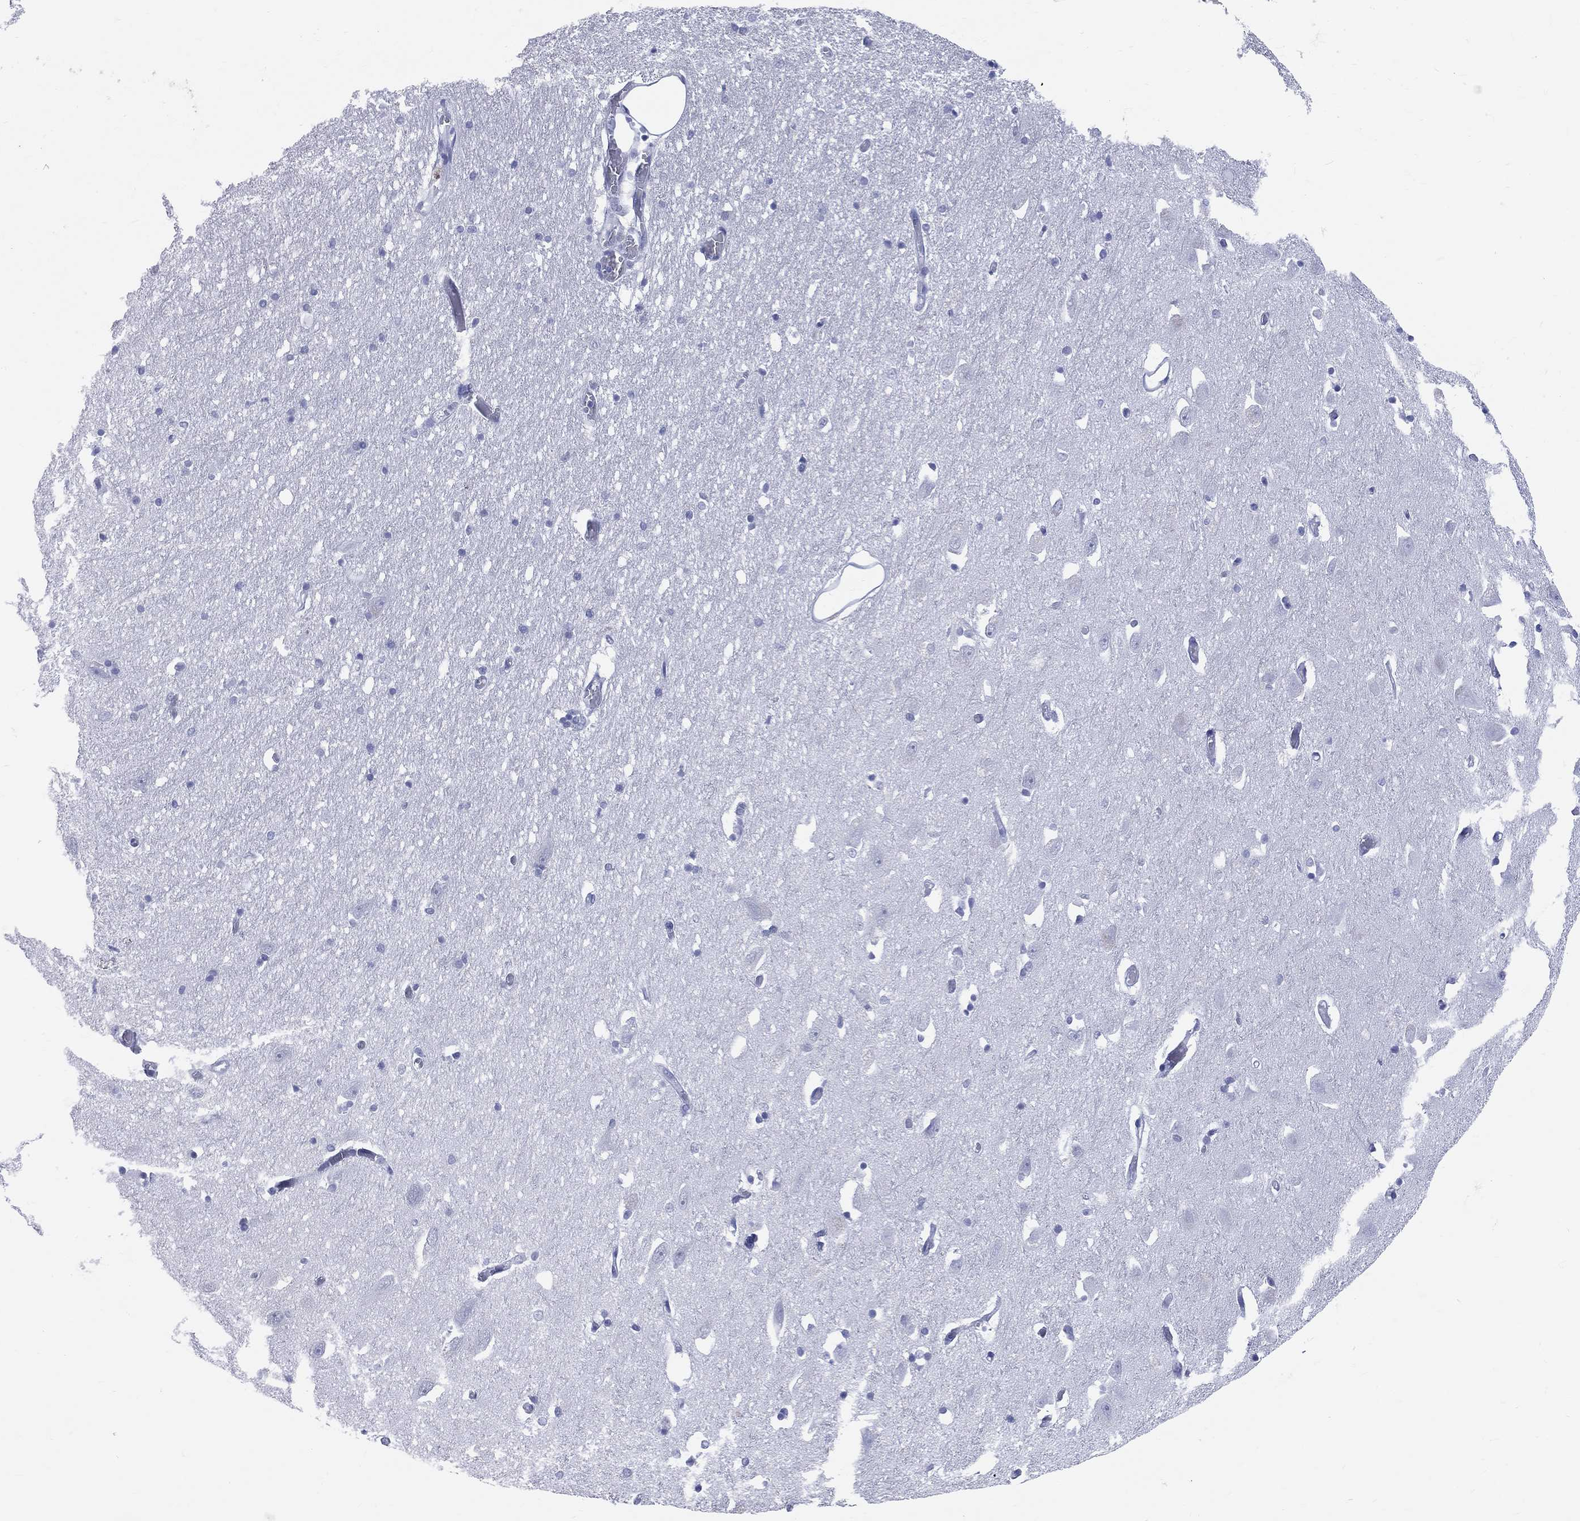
{"staining": {"intensity": "negative", "quantity": "none", "location": "none"}, "tissue": "hippocampus", "cell_type": "Glial cells", "image_type": "normal", "snomed": [{"axis": "morphology", "description": "Normal tissue, NOS"}, {"axis": "topography", "description": "Lateral ventricle wall"}, {"axis": "topography", "description": "Hippocampus"}], "caption": "This is an immunohistochemistry (IHC) micrograph of unremarkable human hippocampus. There is no positivity in glial cells.", "gene": "CYLC1", "patient": {"sex": "female", "age": 63}}